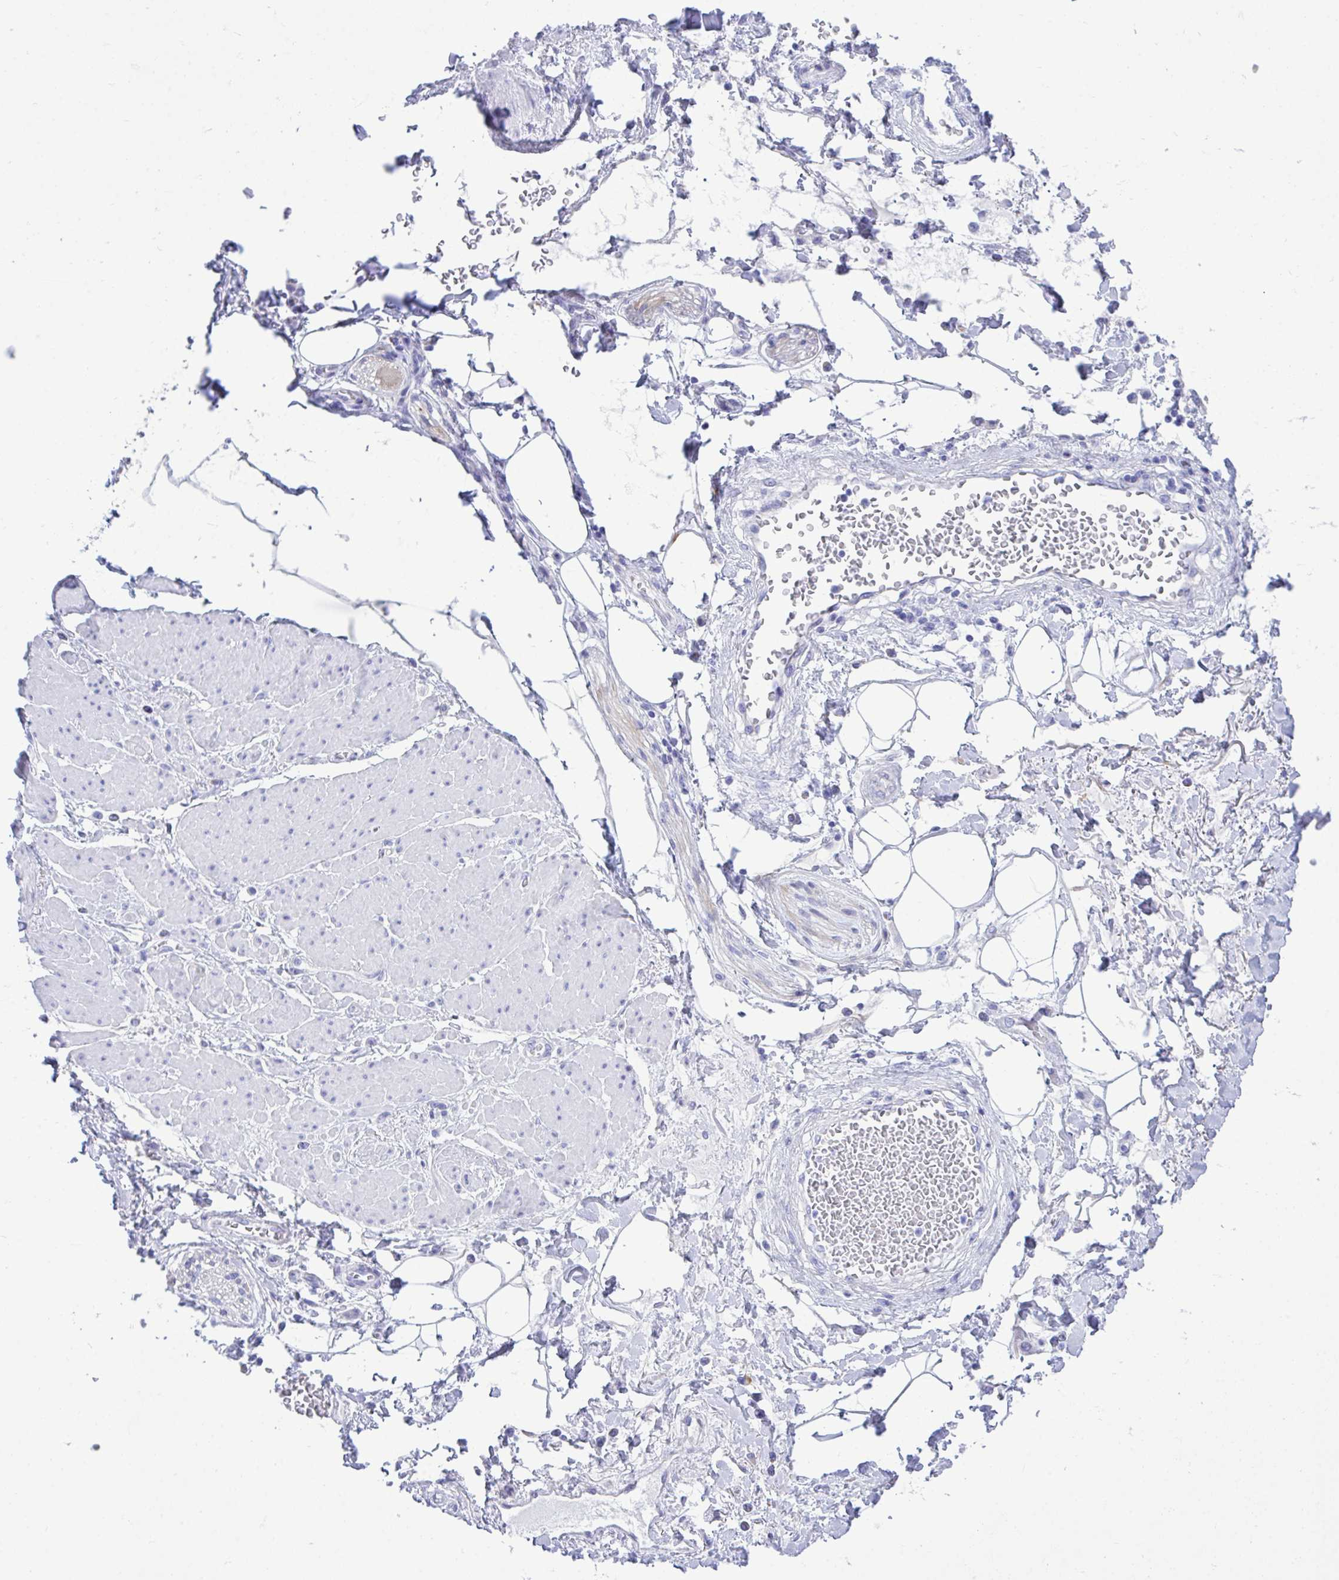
{"staining": {"intensity": "negative", "quantity": "none", "location": "none"}, "tissue": "adipose tissue", "cell_type": "Adipocytes", "image_type": "normal", "snomed": [{"axis": "morphology", "description": "Normal tissue, NOS"}, {"axis": "topography", "description": "Vagina"}, {"axis": "topography", "description": "Peripheral nerve tissue"}], "caption": "Adipocytes are negative for protein expression in benign human adipose tissue.", "gene": "BEX5", "patient": {"sex": "female", "age": 71}}